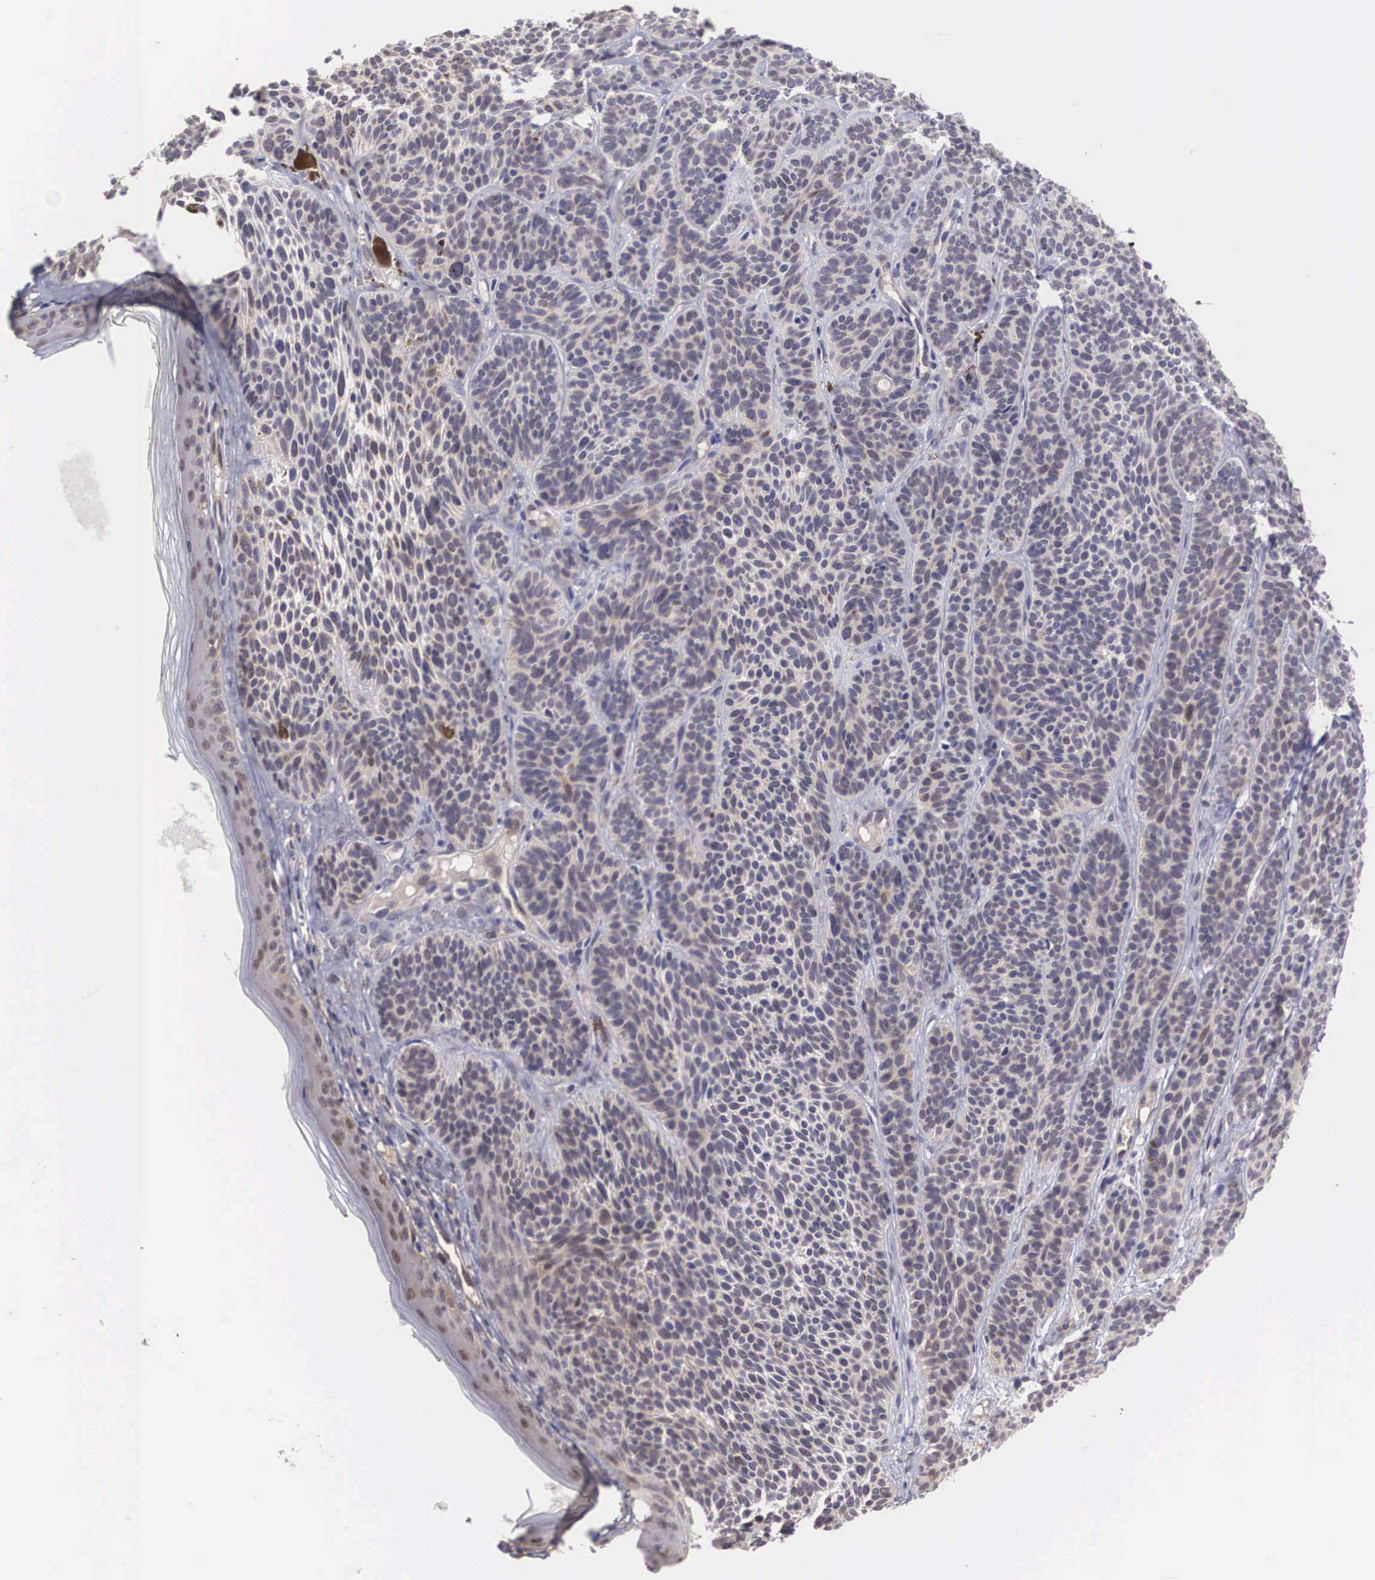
{"staining": {"intensity": "weak", "quantity": "25%-75%", "location": "cytoplasmic/membranous,nuclear"}, "tissue": "skin cancer", "cell_type": "Tumor cells", "image_type": "cancer", "snomed": [{"axis": "morphology", "description": "Basal cell carcinoma"}, {"axis": "topography", "description": "Skin"}], "caption": "Immunohistochemical staining of human skin cancer exhibits weak cytoplasmic/membranous and nuclear protein positivity in approximately 25%-75% of tumor cells.", "gene": "DNAJB7", "patient": {"sex": "female", "age": 62}}